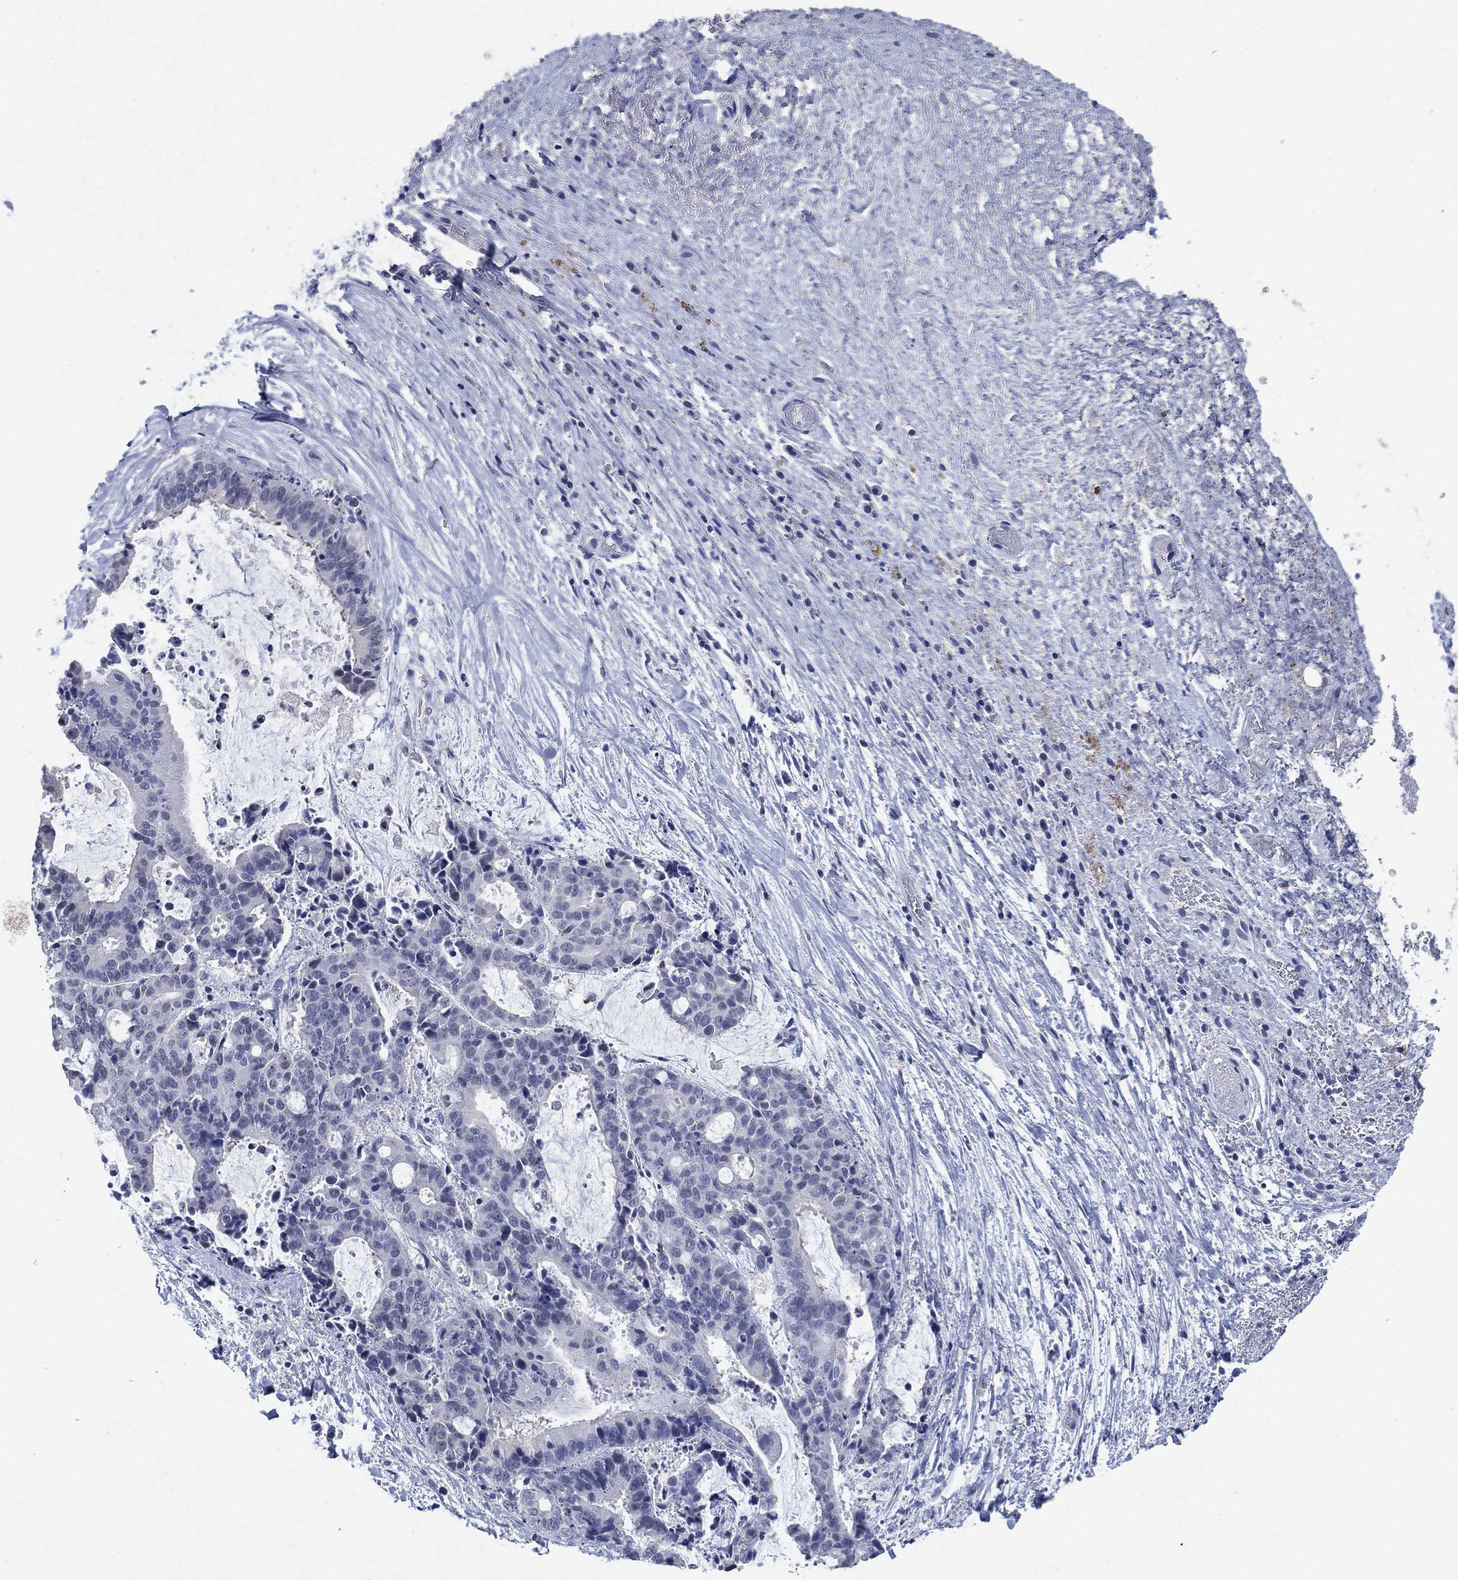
{"staining": {"intensity": "negative", "quantity": "none", "location": "none"}, "tissue": "liver cancer", "cell_type": "Tumor cells", "image_type": "cancer", "snomed": [{"axis": "morphology", "description": "Cholangiocarcinoma"}, {"axis": "topography", "description": "Liver"}], "caption": "IHC micrograph of neoplastic tissue: human liver cancer (cholangiocarcinoma) stained with DAB reveals no significant protein staining in tumor cells.", "gene": "FSCN2", "patient": {"sex": "female", "age": 73}}